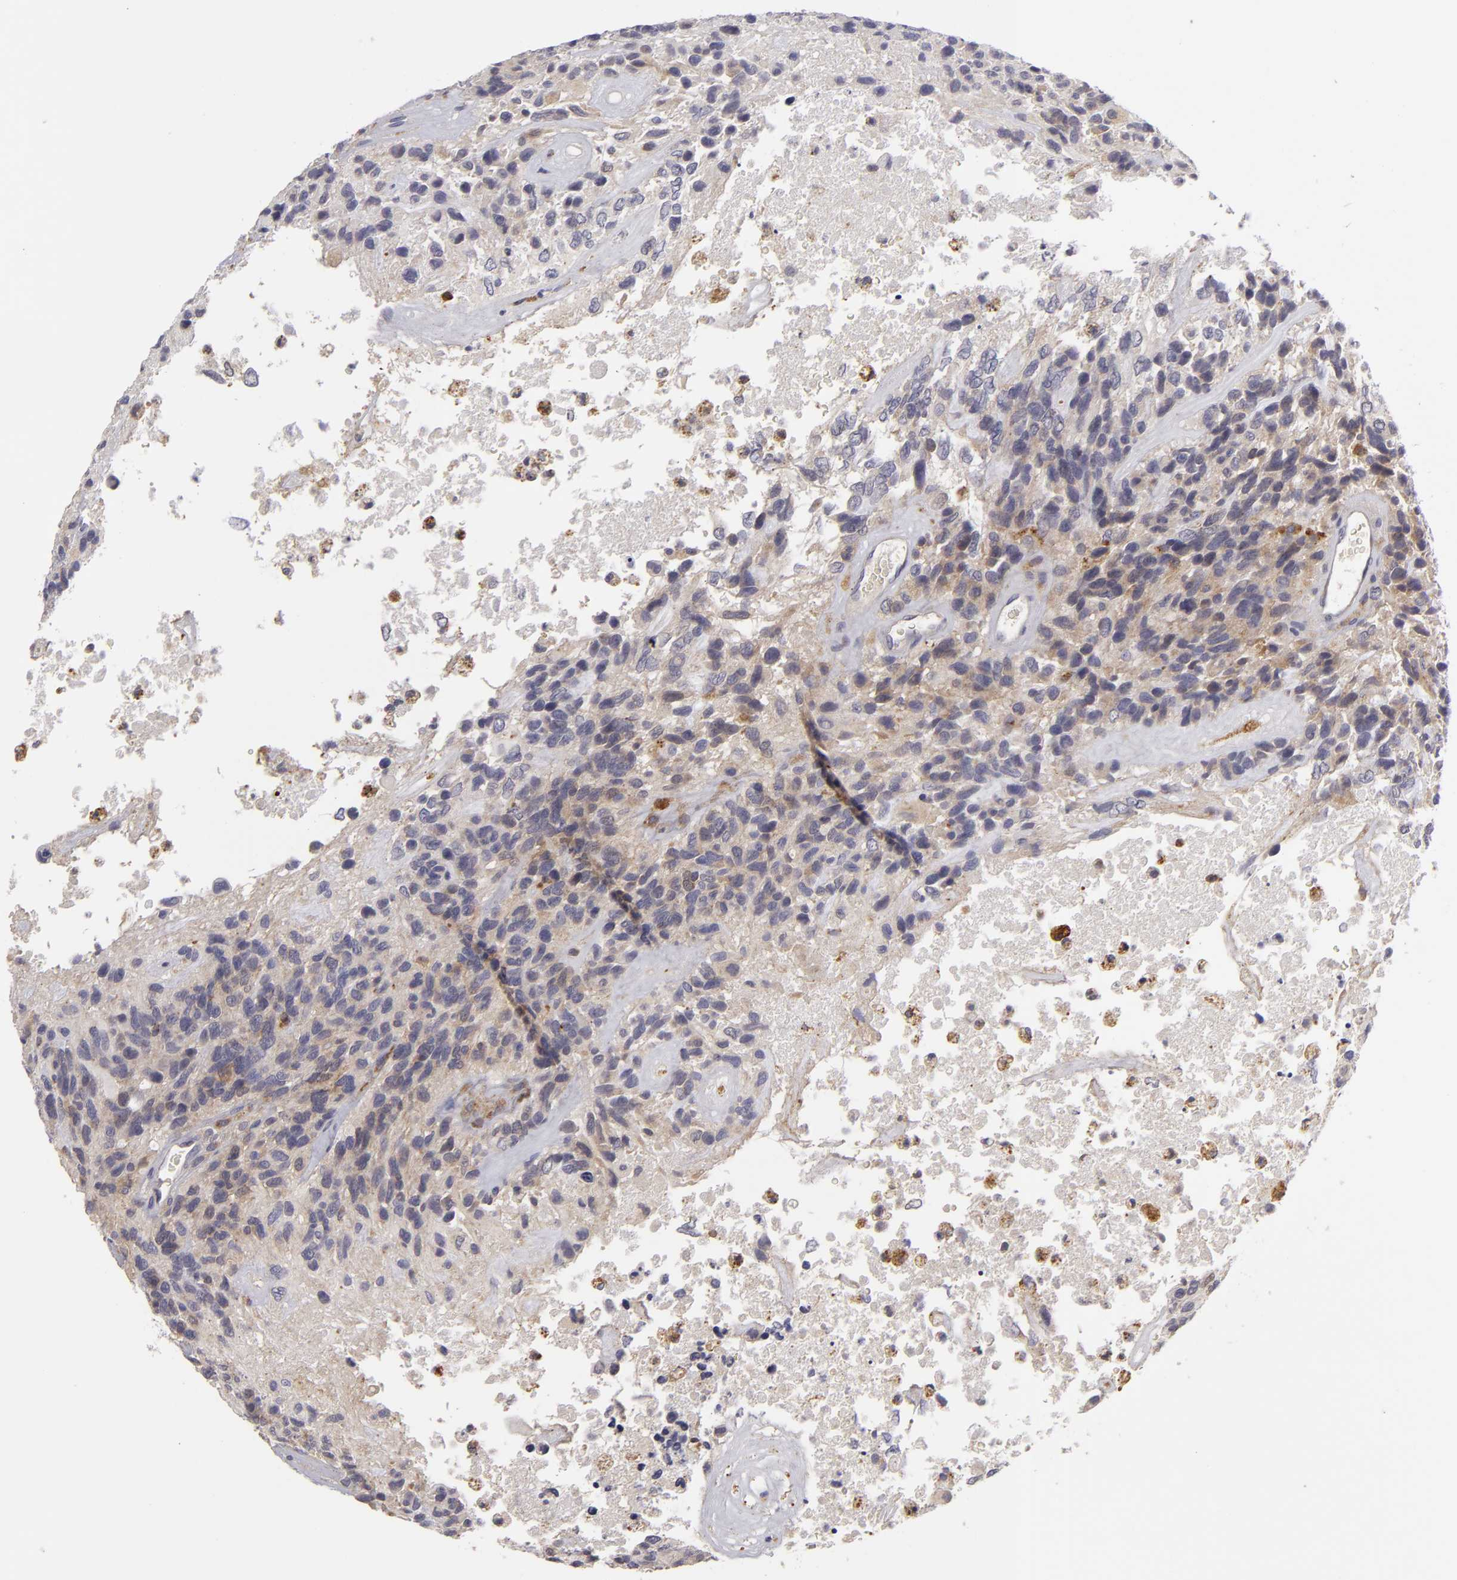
{"staining": {"intensity": "moderate", "quantity": "<25%", "location": "cytoplasmic/membranous,nuclear"}, "tissue": "glioma", "cell_type": "Tumor cells", "image_type": "cancer", "snomed": [{"axis": "morphology", "description": "Glioma, malignant, High grade"}, {"axis": "topography", "description": "Brain"}], "caption": "Protein staining by immunohistochemistry (IHC) reveals moderate cytoplasmic/membranous and nuclear staining in approximately <25% of tumor cells in glioma.", "gene": "EFS", "patient": {"sex": "male", "age": 77}}